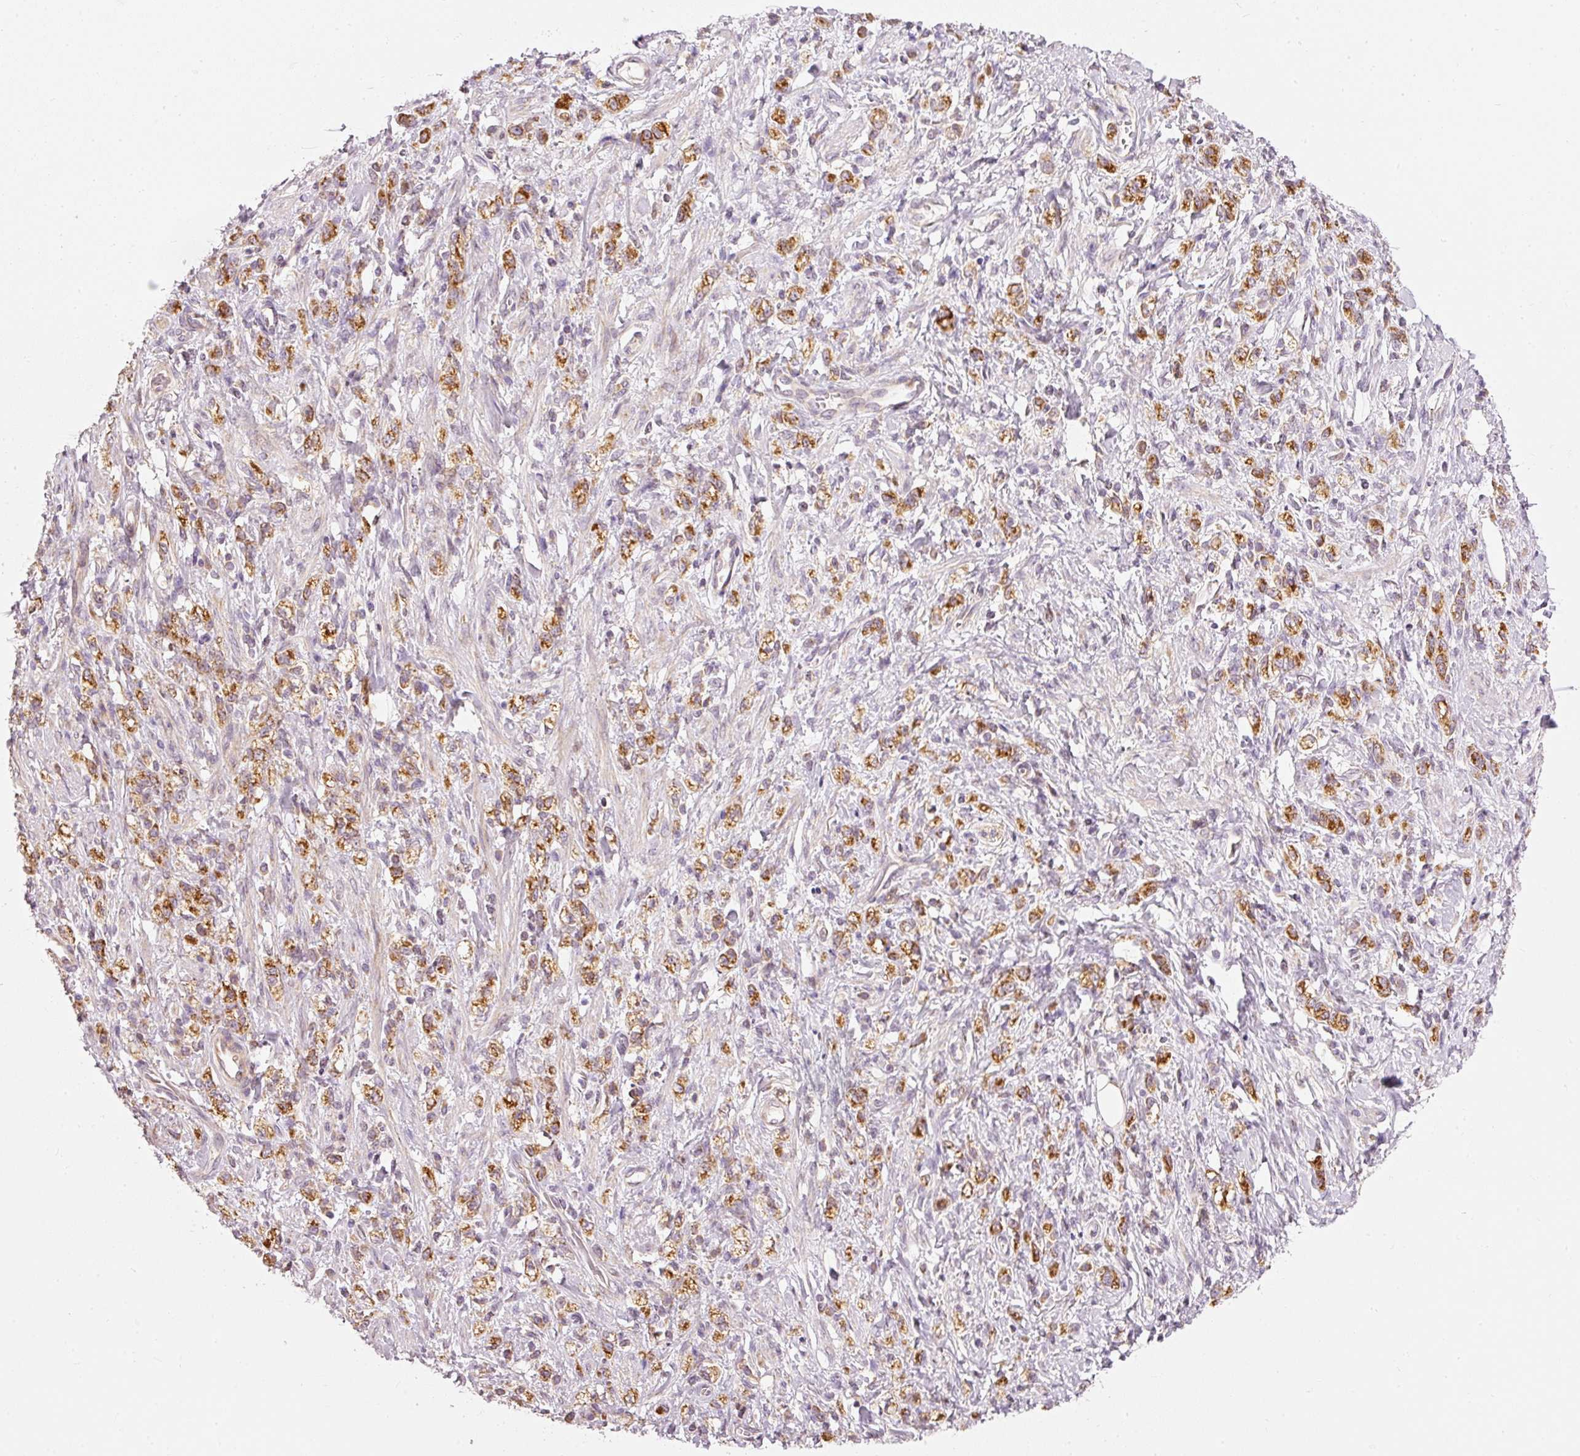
{"staining": {"intensity": "moderate", "quantity": ">75%", "location": "cytoplasmic/membranous"}, "tissue": "stomach cancer", "cell_type": "Tumor cells", "image_type": "cancer", "snomed": [{"axis": "morphology", "description": "Adenocarcinoma, NOS"}, {"axis": "topography", "description": "Stomach"}], "caption": "Protein staining of stomach cancer tissue reveals moderate cytoplasmic/membranous staining in approximately >75% of tumor cells.", "gene": "MTHFD1L", "patient": {"sex": "male", "age": 77}}